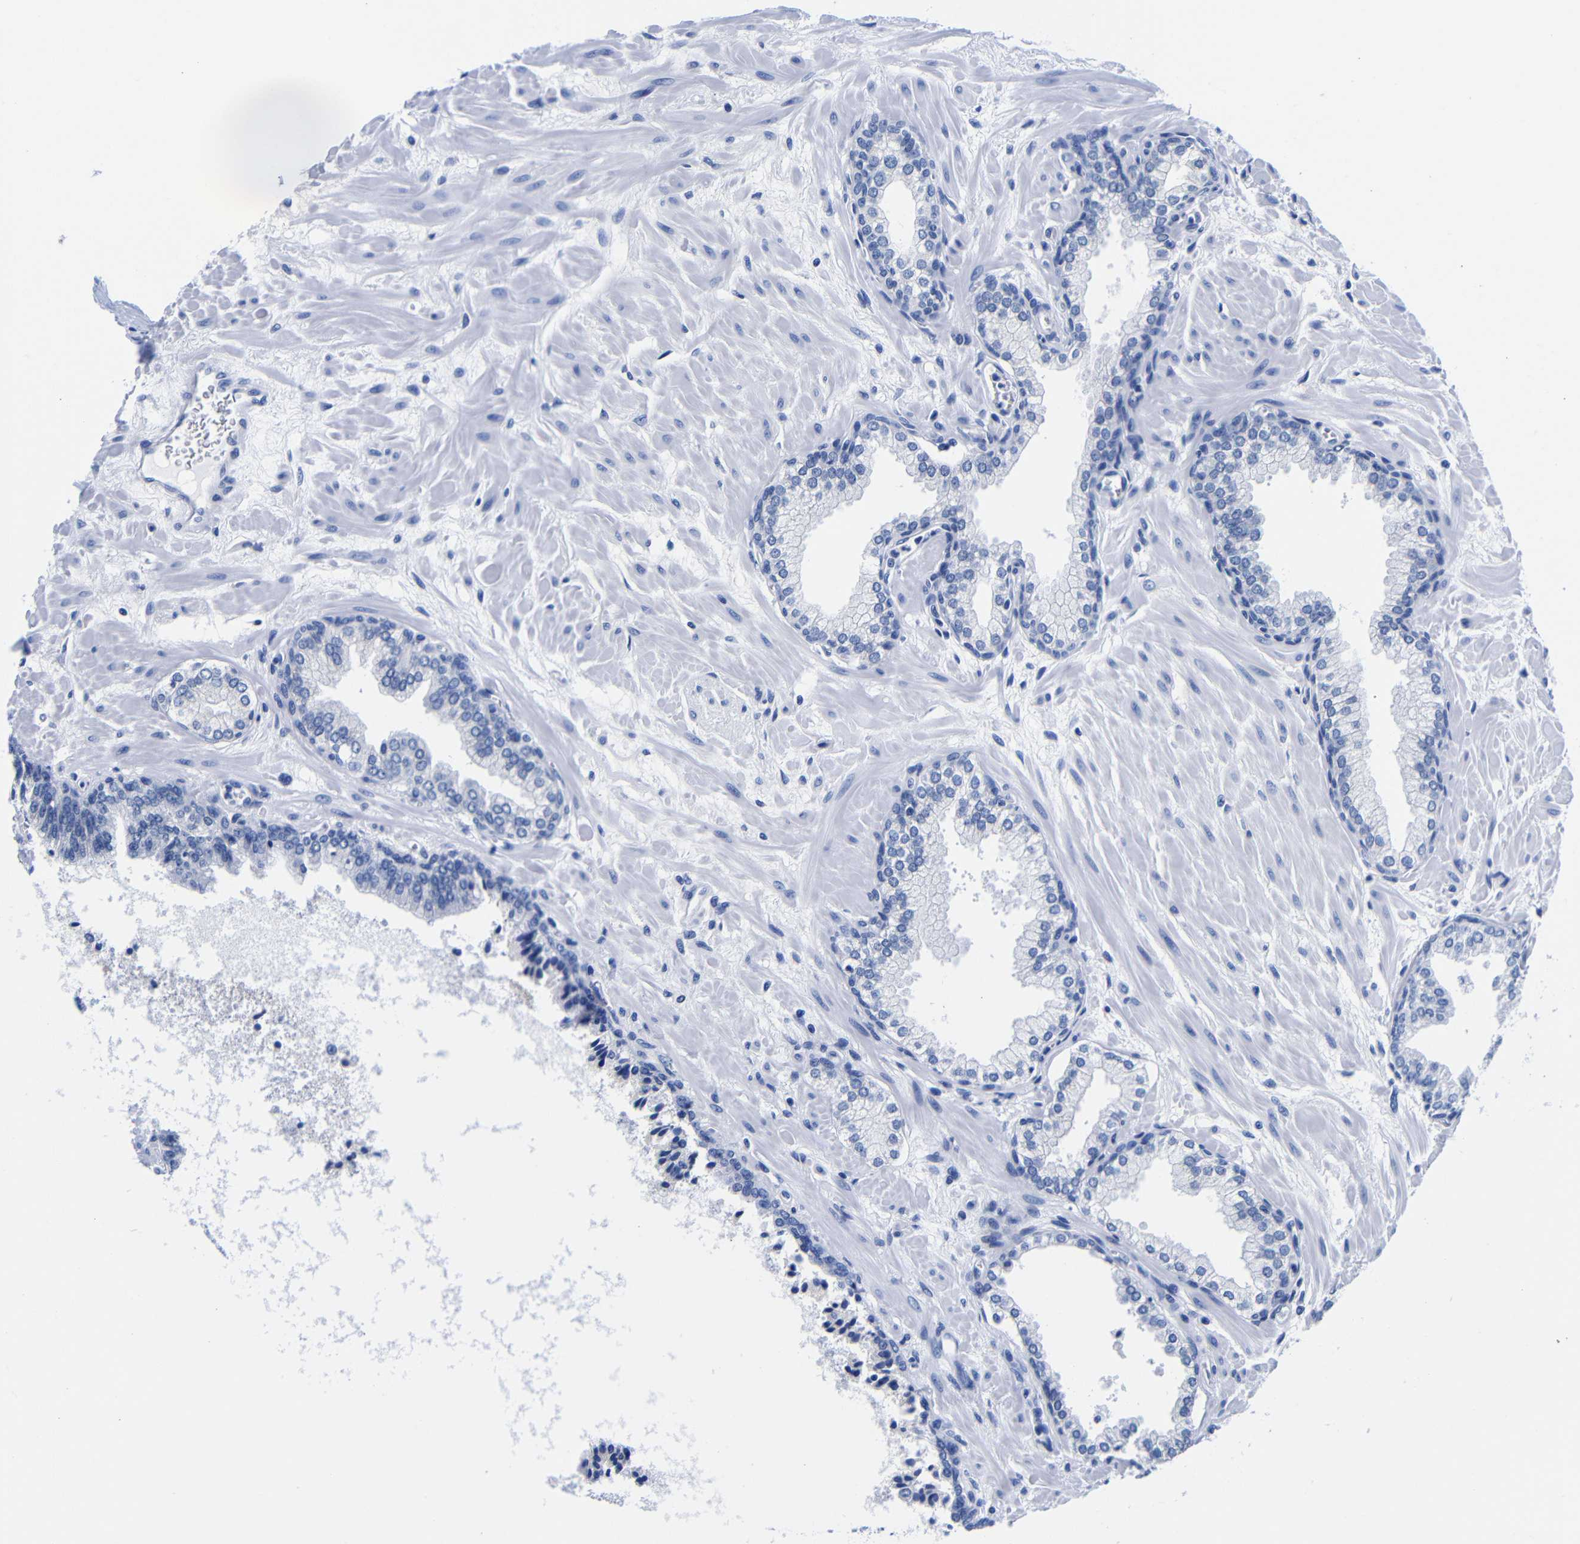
{"staining": {"intensity": "negative", "quantity": "none", "location": "none"}, "tissue": "prostate", "cell_type": "Glandular cells", "image_type": "normal", "snomed": [{"axis": "morphology", "description": "Normal tissue, NOS"}, {"axis": "morphology", "description": "Urothelial carcinoma, Low grade"}, {"axis": "topography", "description": "Urinary bladder"}, {"axis": "topography", "description": "Prostate"}], "caption": "Glandular cells show no significant protein expression in normal prostate. The staining is performed using DAB brown chromogen with nuclei counter-stained in using hematoxylin.", "gene": "CLEC4G", "patient": {"sex": "male", "age": 60}}